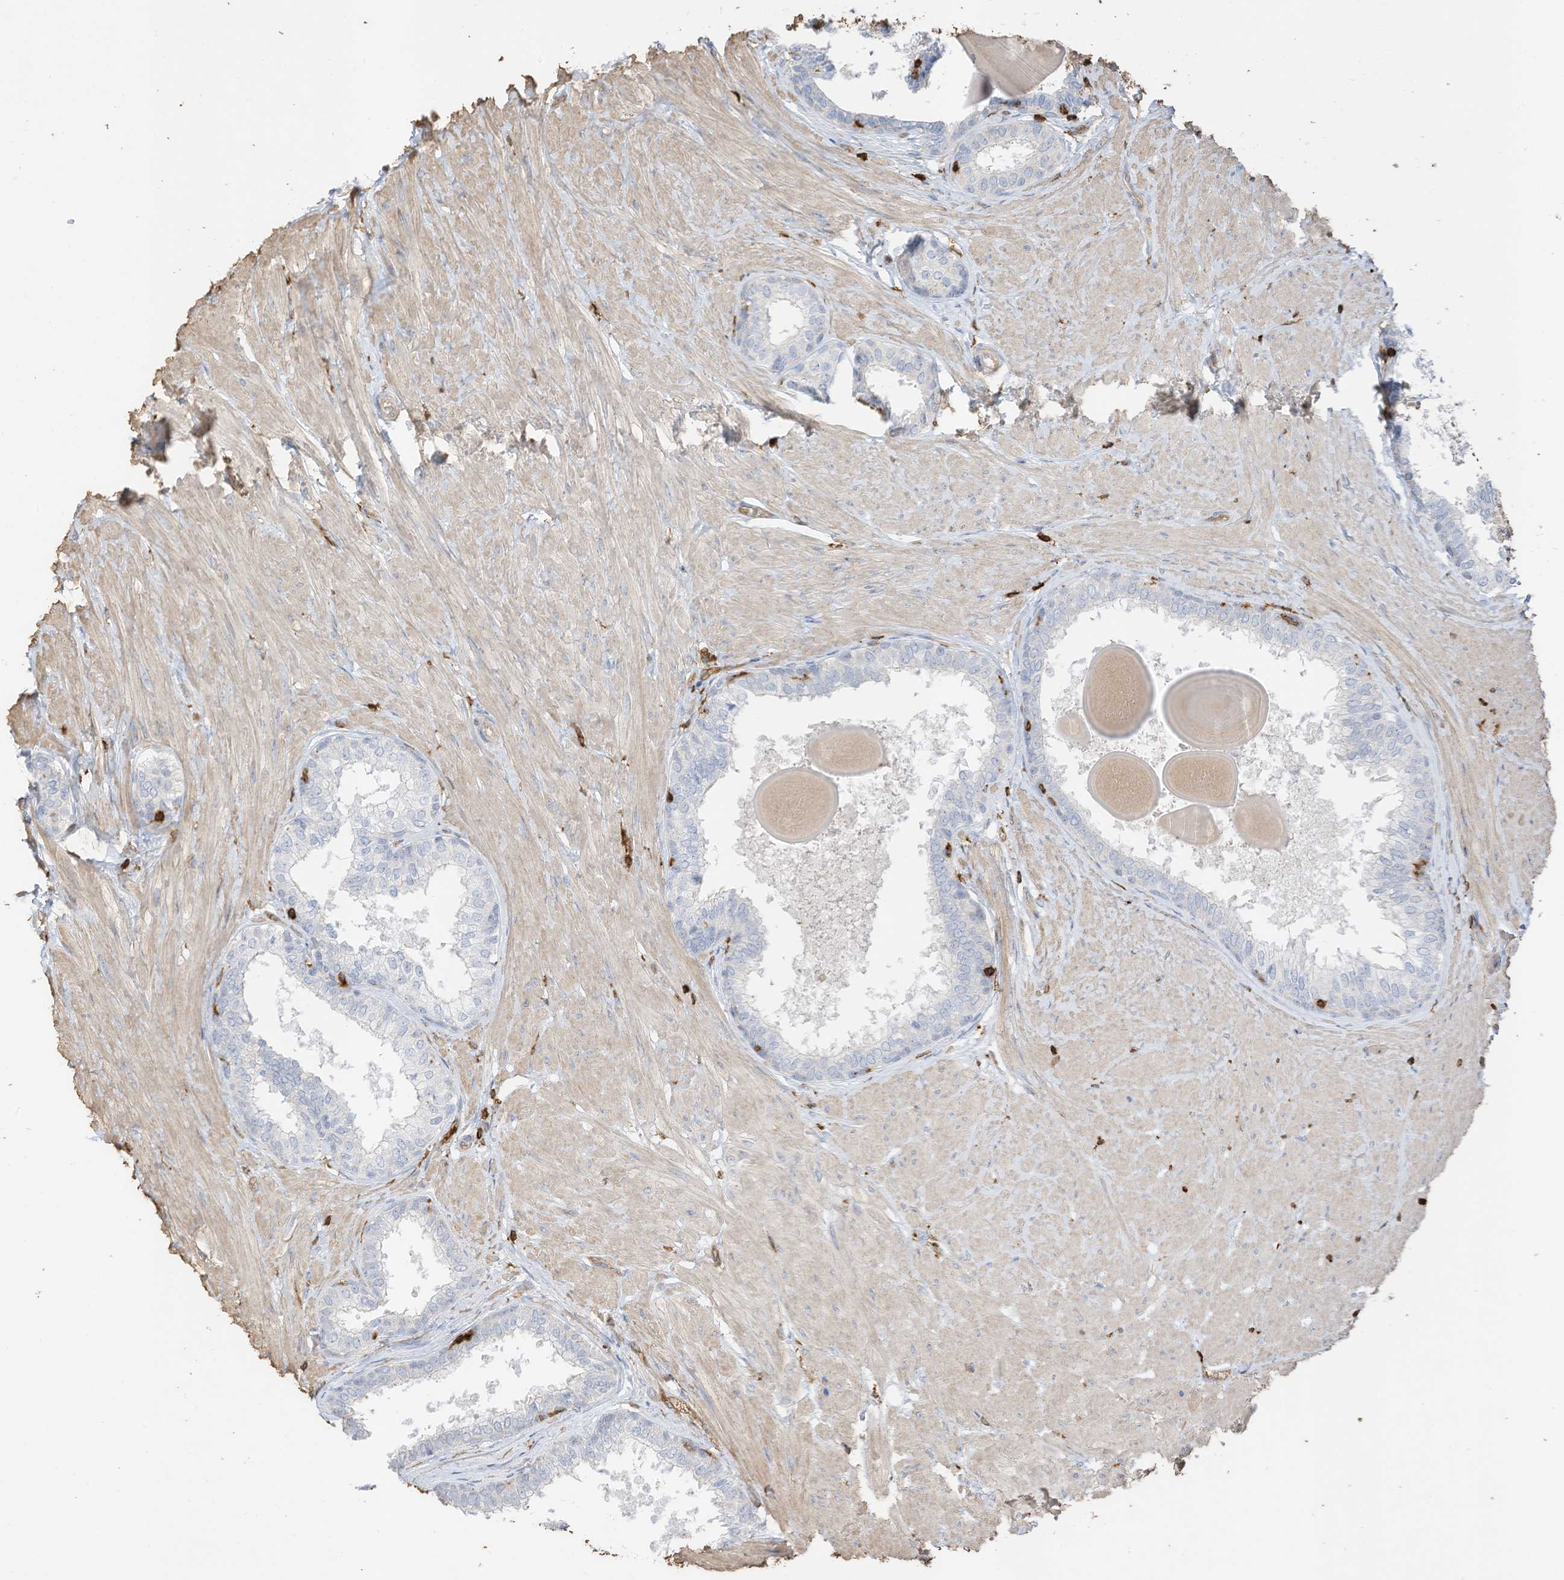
{"staining": {"intensity": "negative", "quantity": "none", "location": "none"}, "tissue": "prostate", "cell_type": "Glandular cells", "image_type": "normal", "snomed": [{"axis": "morphology", "description": "Normal tissue, NOS"}, {"axis": "topography", "description": "Prostate"}], "caption": "Prostate was stained to show a protein in brown. There is no significant positivity in glandular cells. (DAB (3,3'-diaminobenzidine) immunohistochemistry (IHC), high magnification).", "gene": "ARHGAP25", "patient": {"sex": "male", "age": 48}}